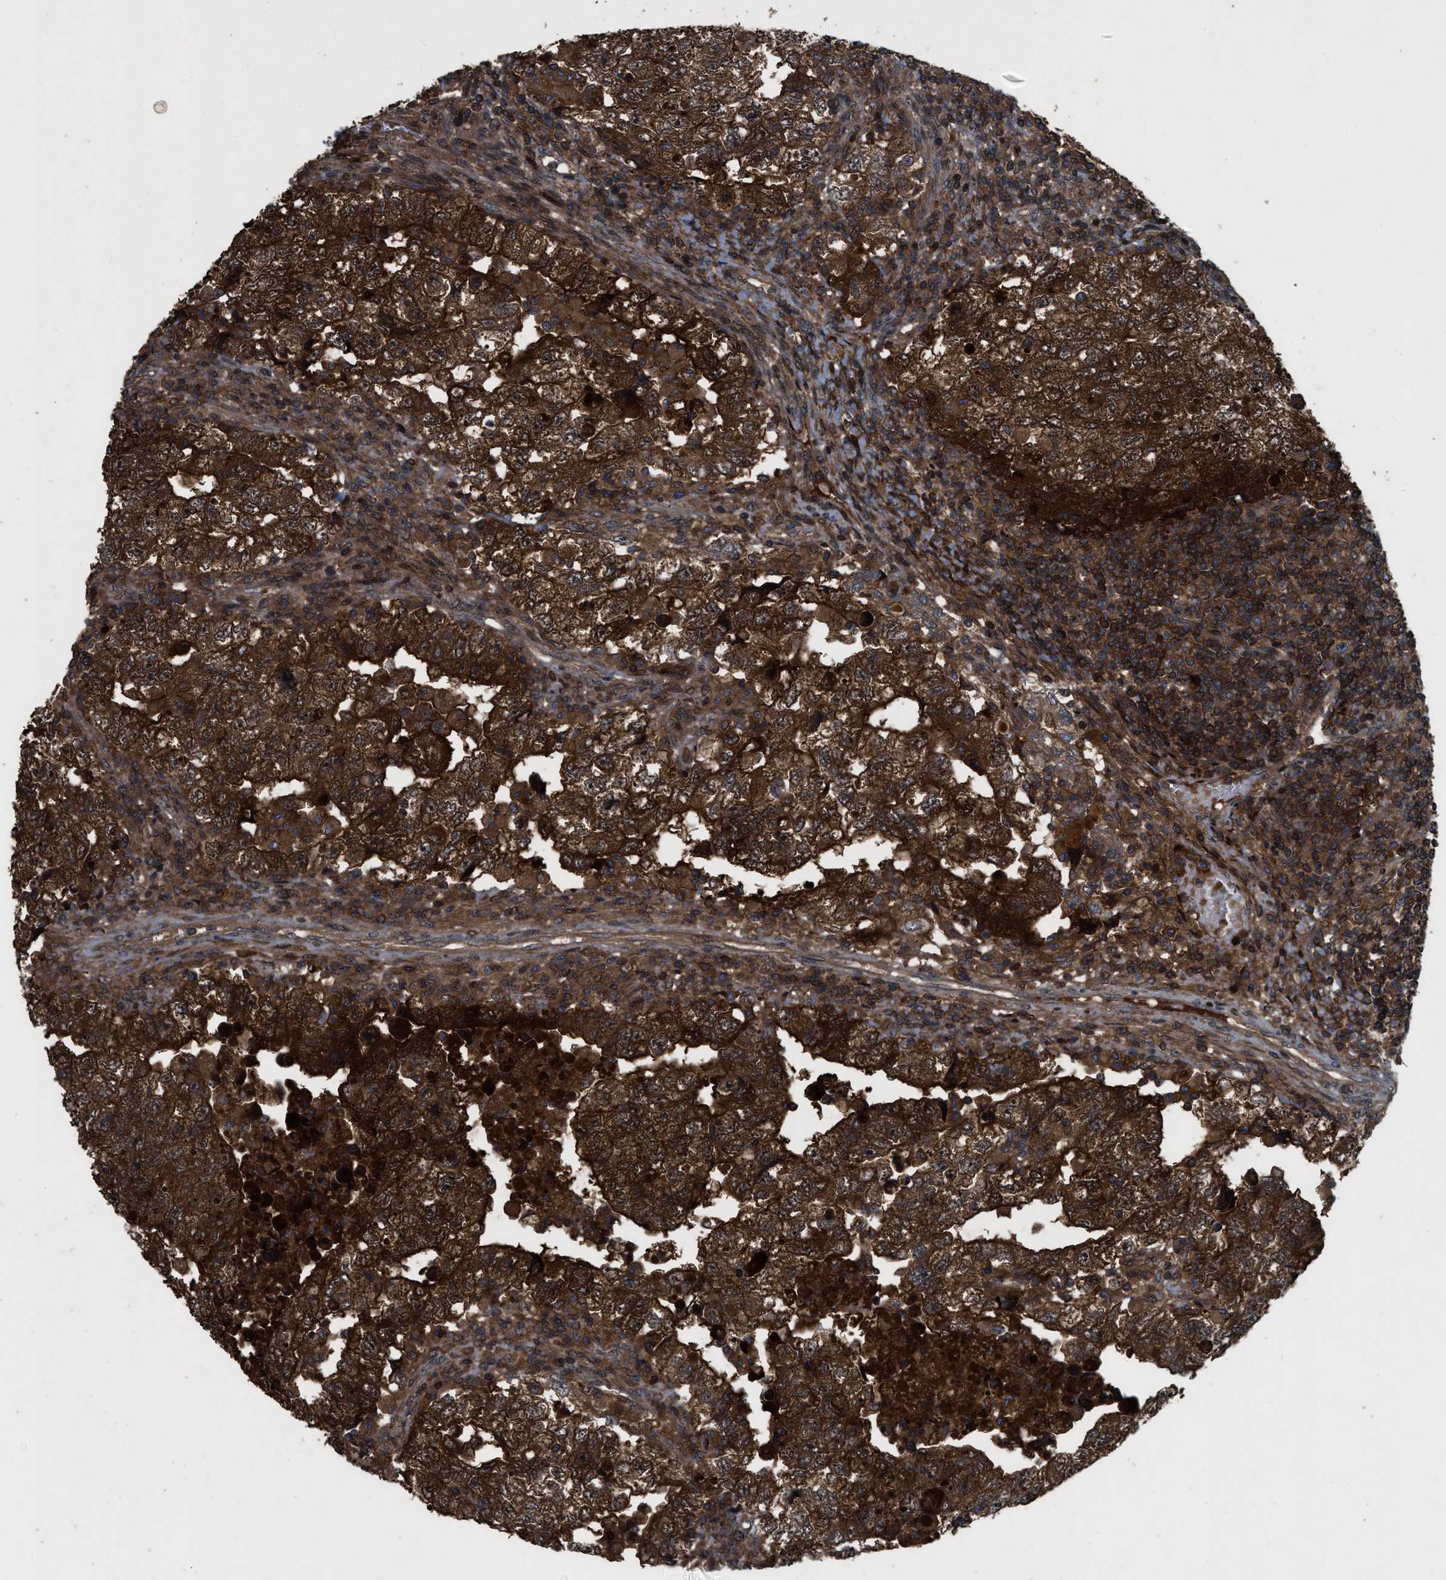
{"staining": {"intensity": "strong", "quantity": ">75%", "location": "cytoplasmic/membranous,nuclear"}, "tissue": "testis cancer", "cell_type": "Tumor cells", "image_type": "cancer", "snomed": [{"axis": "morphology", "description": "Carcinoma, Embryonal, NOS"}, {"axis": "topography", "description": "Testis"}], "caption": "Immunohistochemistry (DAB (3,3'-diaminobenzidine)) staining of testis cancer reveals strong cytoplasmic/membranous and nuclear protein expression in about >75% of tumor cells.", "gene": "CBR3", "patient": {"sex": "male", "age": 36}}